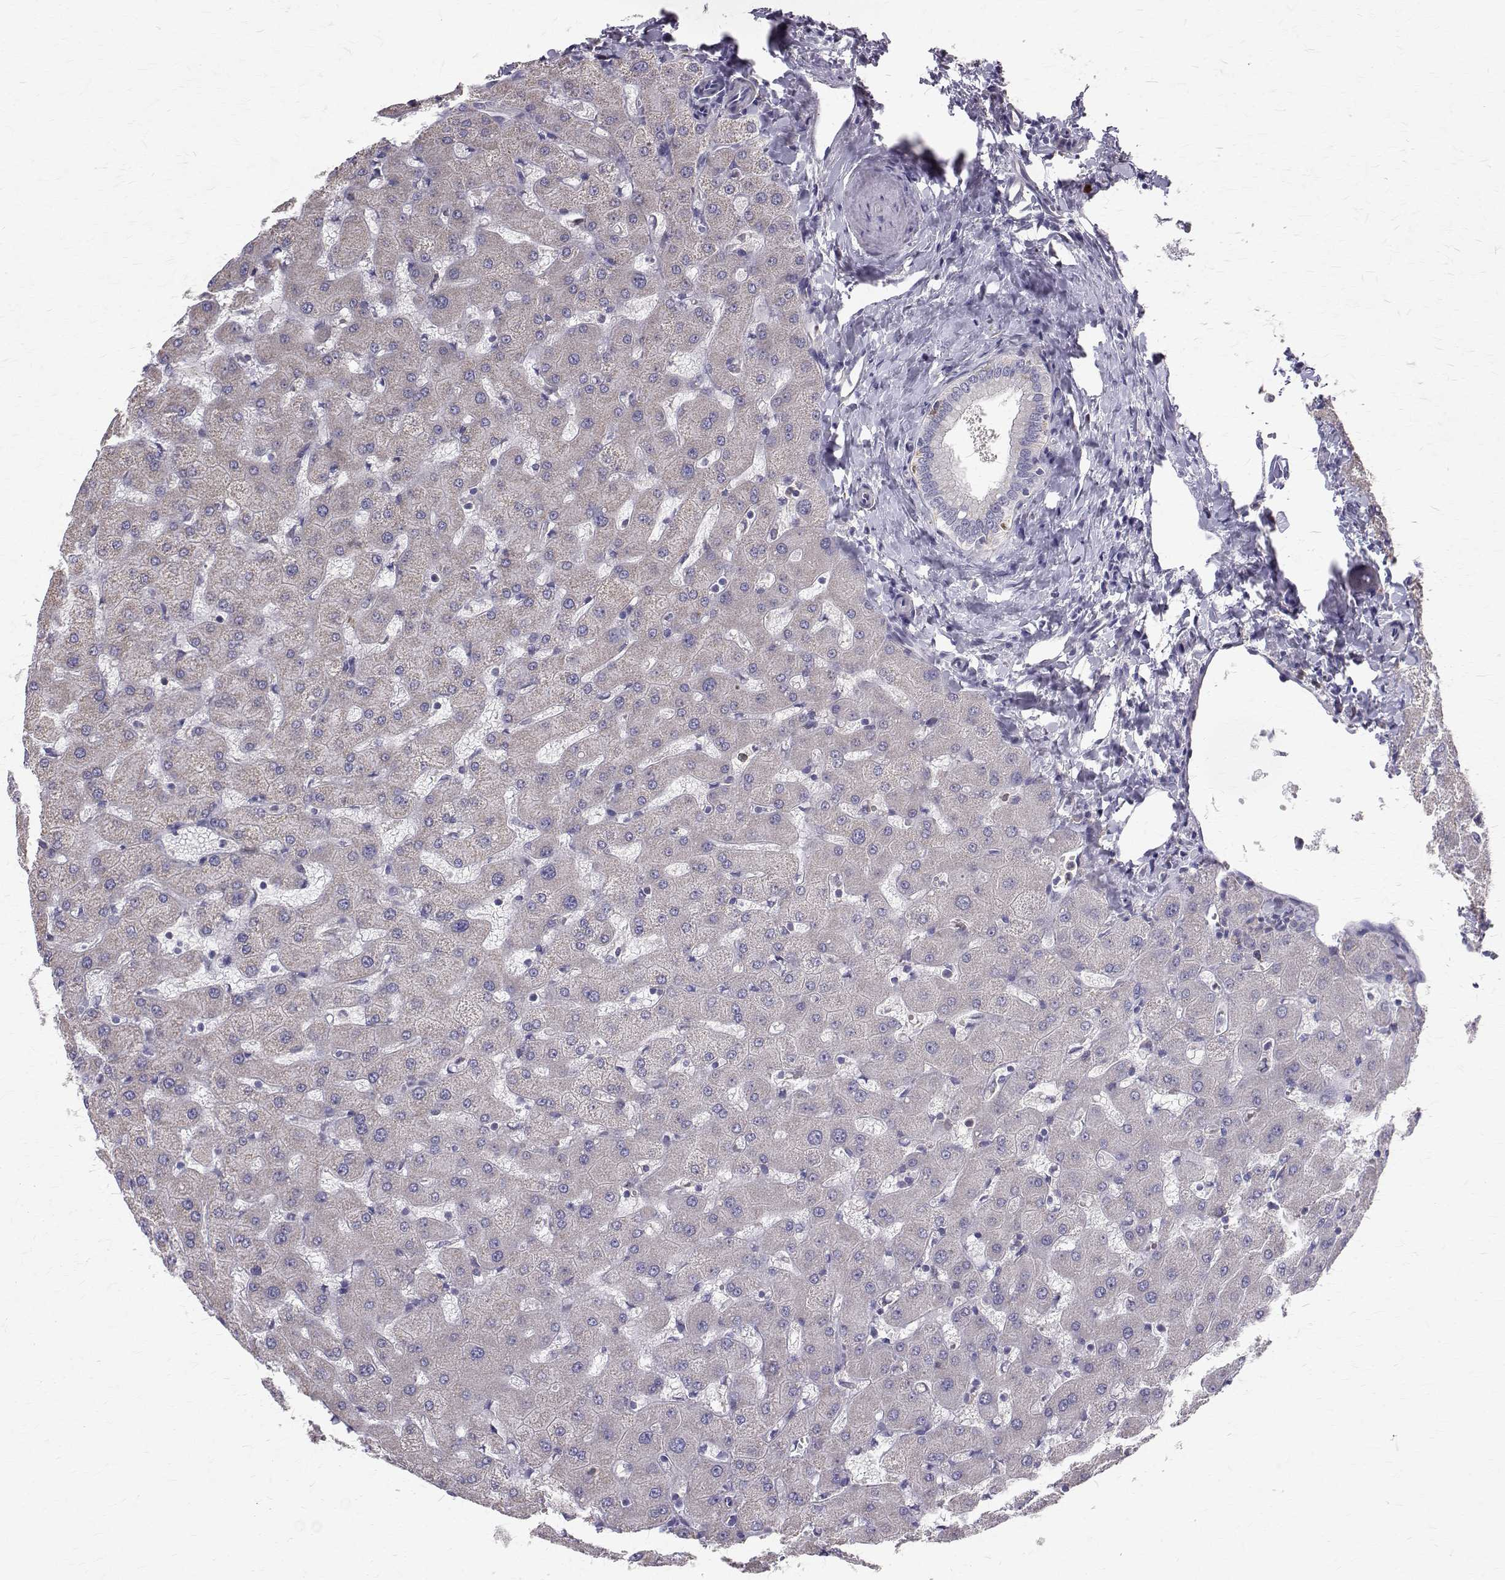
{"staining": {"intensity": "negative", "quantity": "none", "location": "none"}, "tissue": "liver", "cell_type": "Cholangiocytes", "image_type": "normal", "snomed": [{"axis": "morphology", "description": "Normal tissue, NOS"}, {"axis": "topography", "description": "Liver"}], "caption": "The immunohistochemistry (IHC) photomicrograph has no significant expression in cholangiocytes of liver. (DAB (3,3'-diaminobenzidine) IHC visualized using brightfield microscopy, high magnification).", "gene": "CCDC89", "patient": {"sex": "female", "age": 63}}